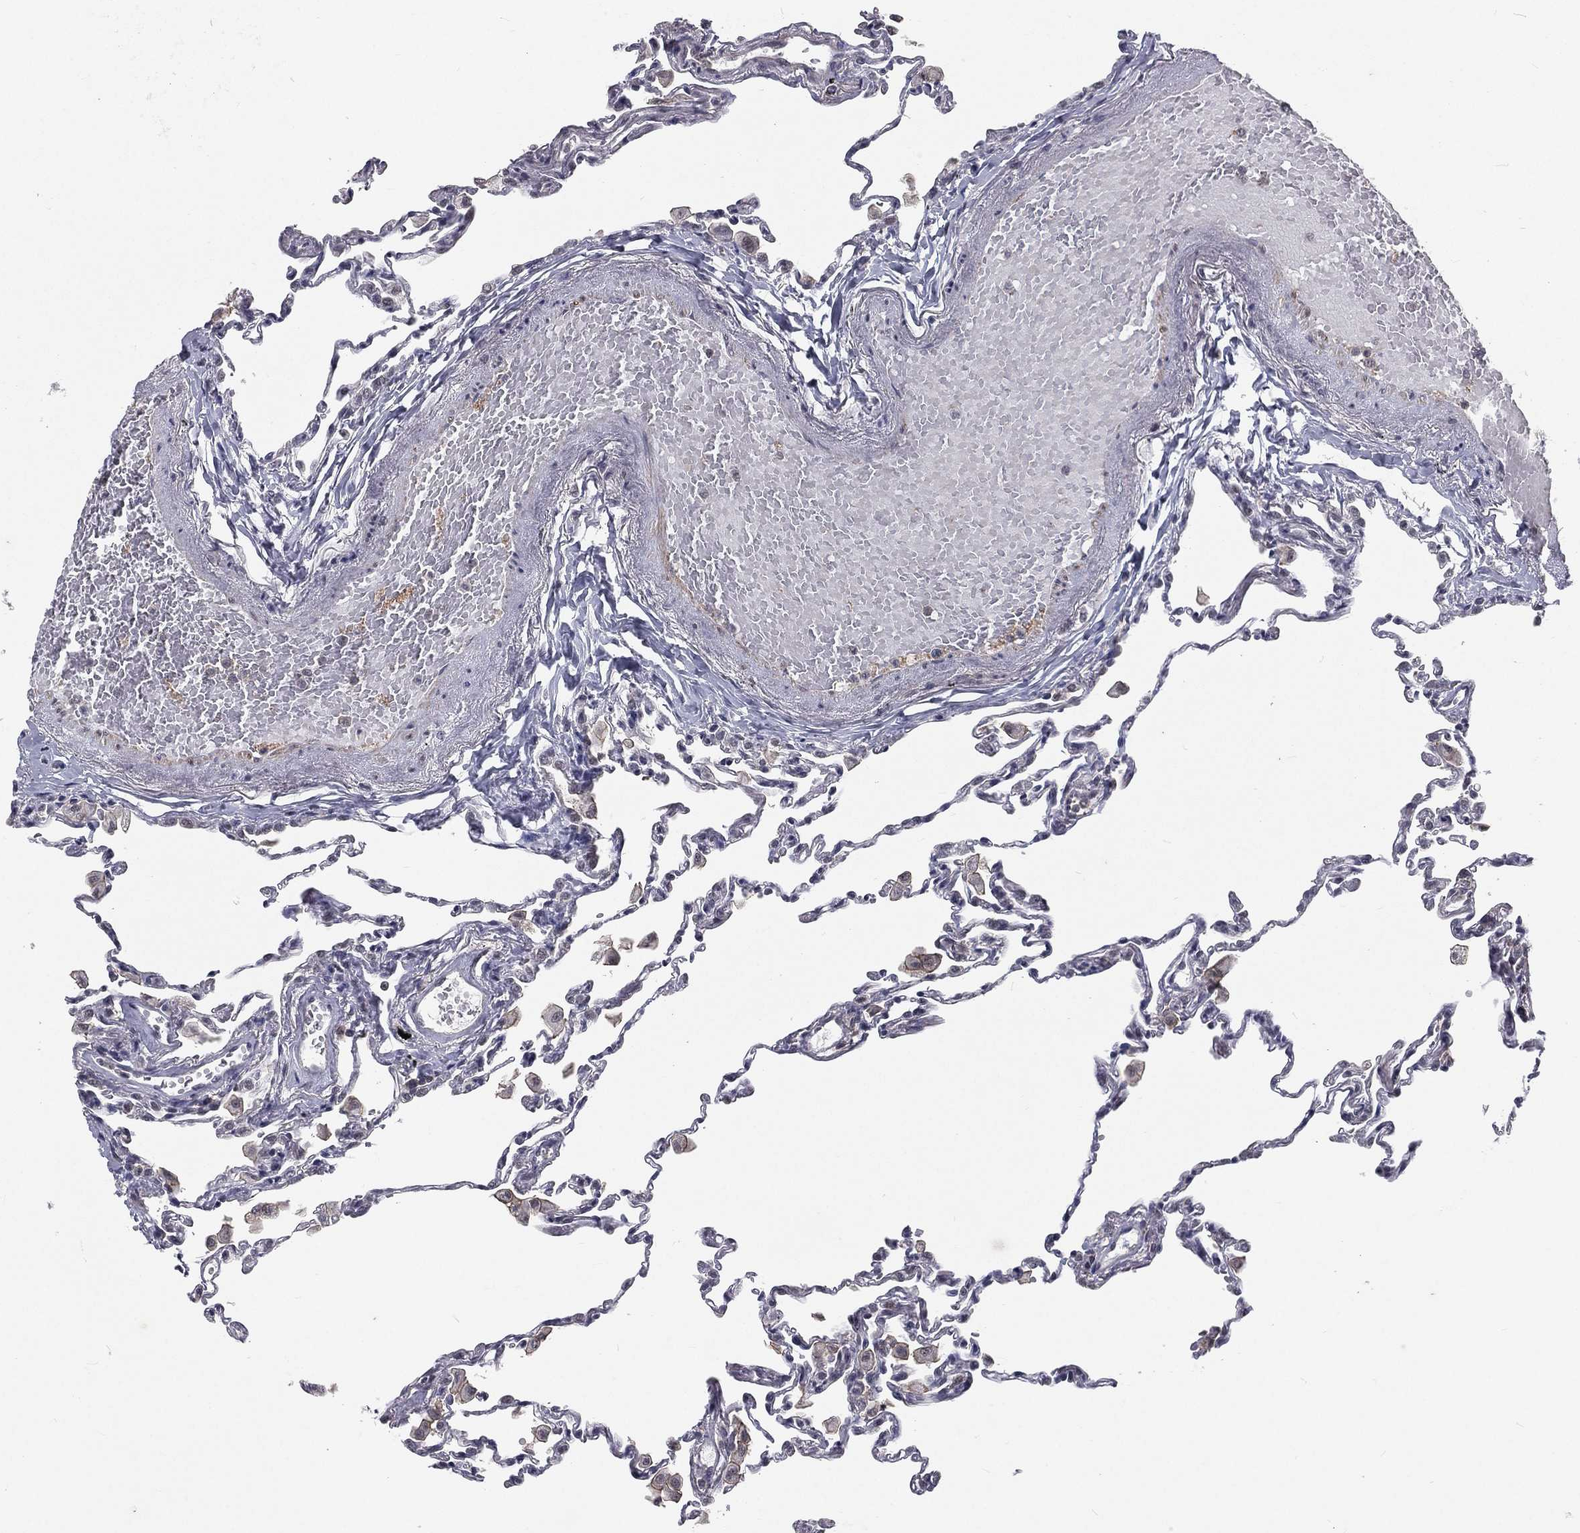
{"staining": {"intensity": "negative", "quantity": "none", "location": "none"}, "tissue": "lung", "cell_type": "Alveolar cells", "image_type": "normal", "snomed": [{"axis": "morphology", "description": "Normal tissue, NOS"}, {"axis": "topography", "description": "Lung"}], "caption": "The photomicrograph exhibits no significant positivity in alveolar cells of lung. (DAB (3,3'-diaminobenzidine) immunohistochemistry (IHC) visualized using brightfield microscopy, high magnification).", "gene": "MORC2", "patient": {"sex": "female", "age": 57}}